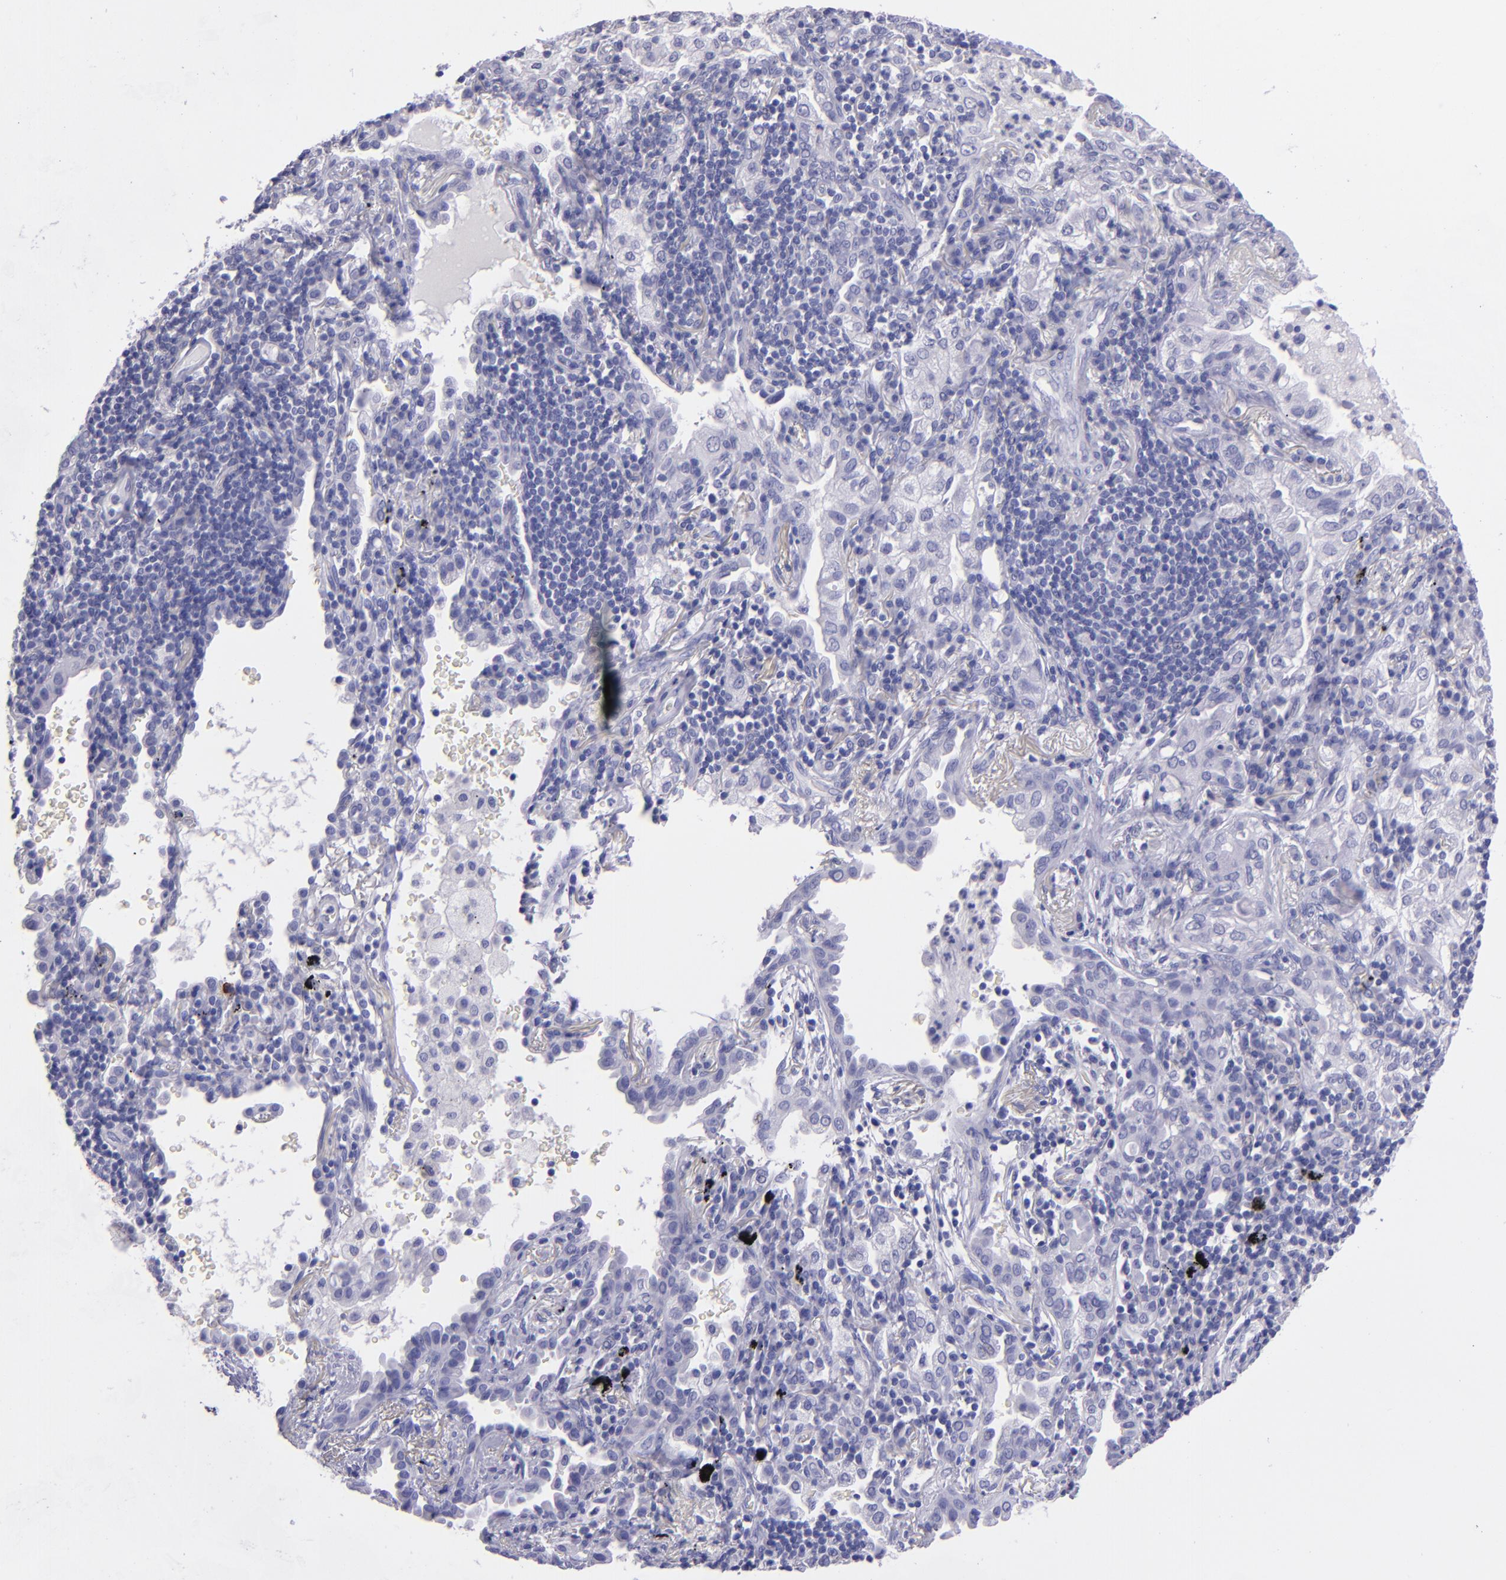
{"staining": {"intensity": "negative", "quantity": "none", "location": "none"}, "tissue": "lung cancer", "cell_type": "Tumor cells", "image_type": "cancer", "snomed": [{"axis": "morphology", "description": "Adenocarcinoma, NOS"}, {"axis": "topography", "description": "Lung"}], "caption": "Tumor cells show no significant expression in lung cancer.", "gene": "TNNT3", "patient": {"sex": "female", "age": 50}}